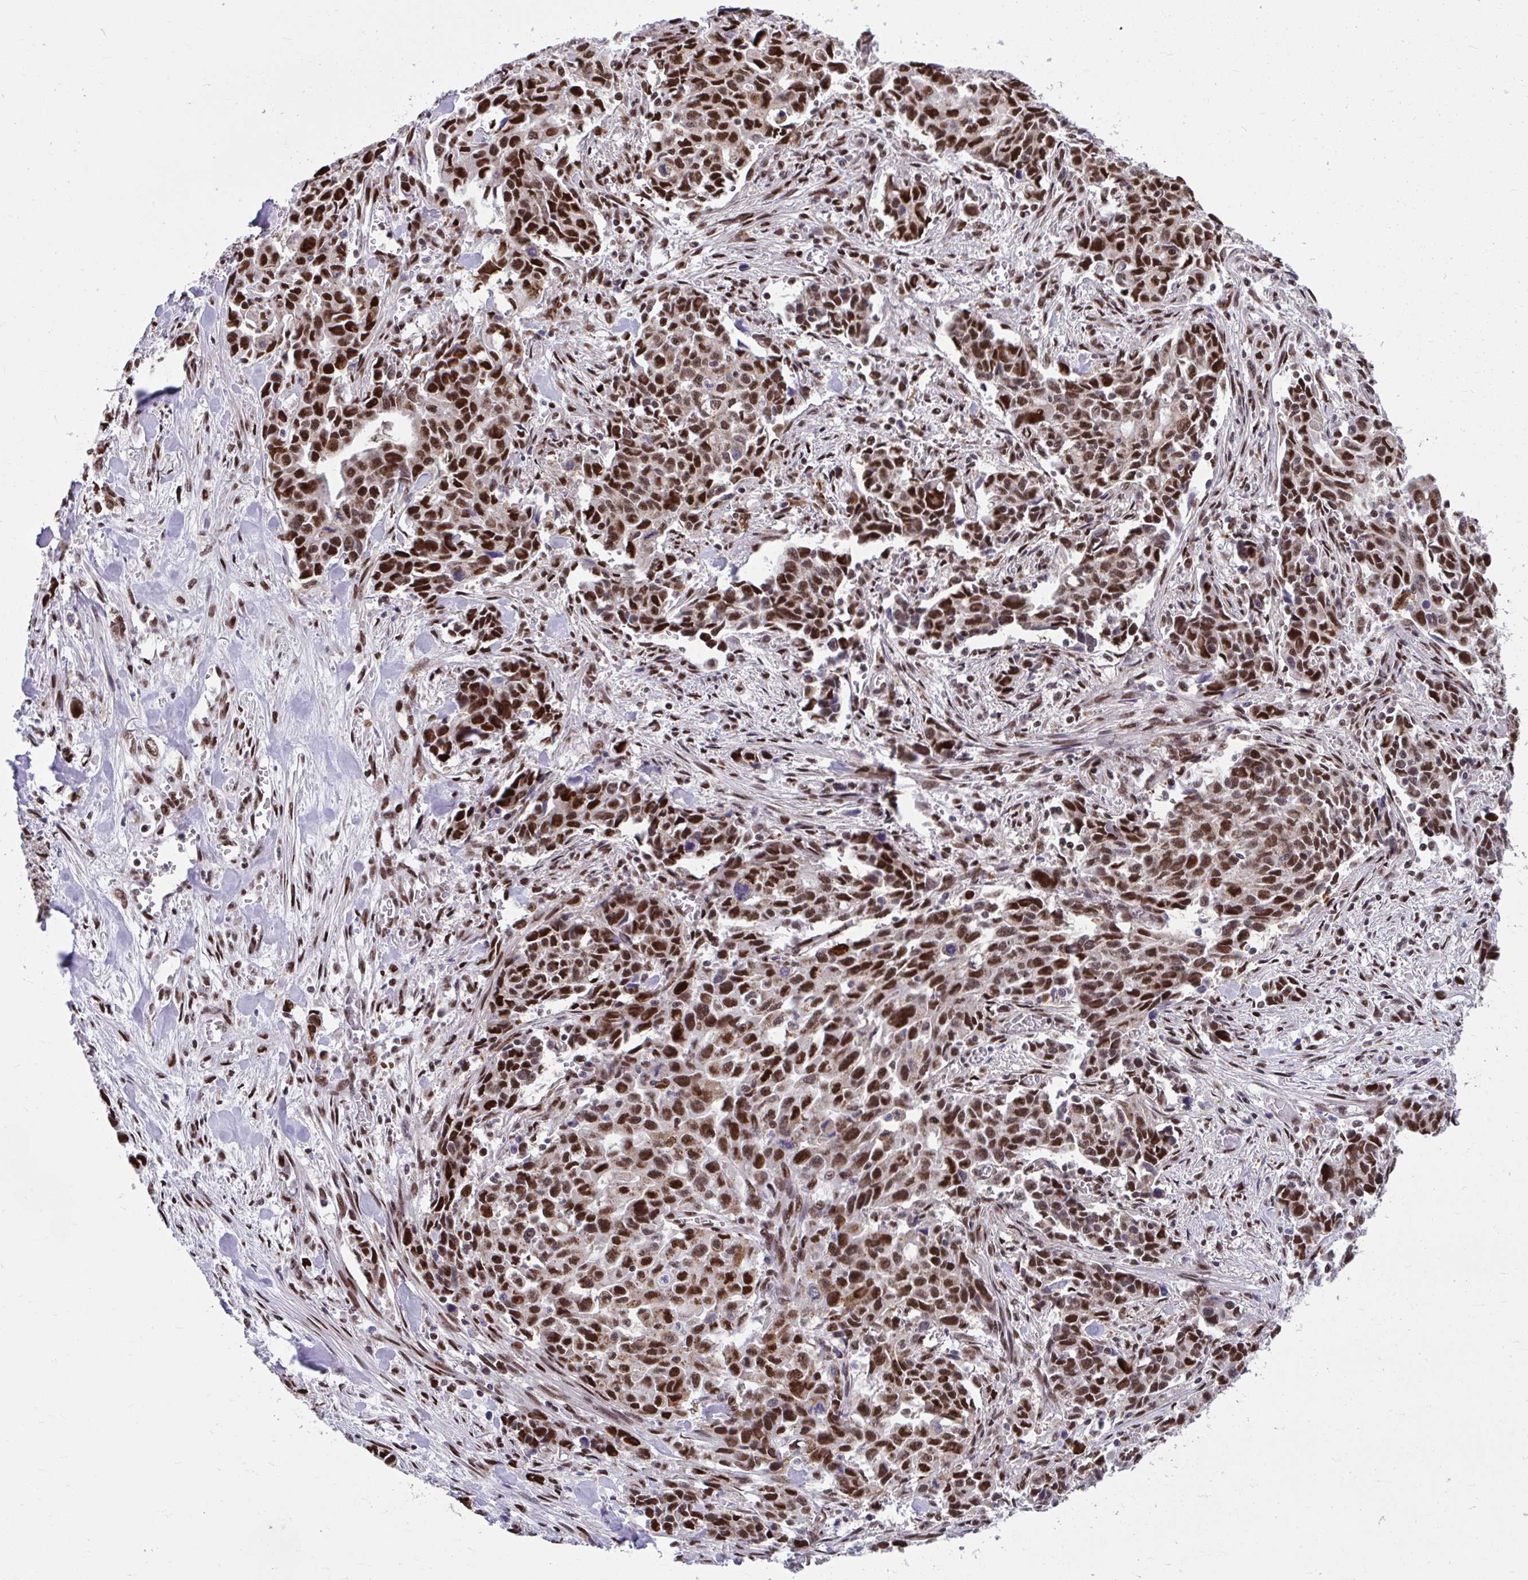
{"staining": {"intensity": "strong", "quantity": ">75%", "location": "nuclear"}, "tissue": "stomach cancer", "cell_type": "Tumor cells", "image_type": "cancer", "snomed": [{"axis": "morphology", "description": "Adenocarcinoma, NOS"}, {"axis": "topography", "description": "Stomach, upper"}], "caption": "Stomach adenocarcinoma stained with immunohistochemistry (IHC) demonstrates strong nuclear positivity in about >75% of tumor cells.", "gene": "SLC35C2", "patient": {"sex": "male", "age": 85}}